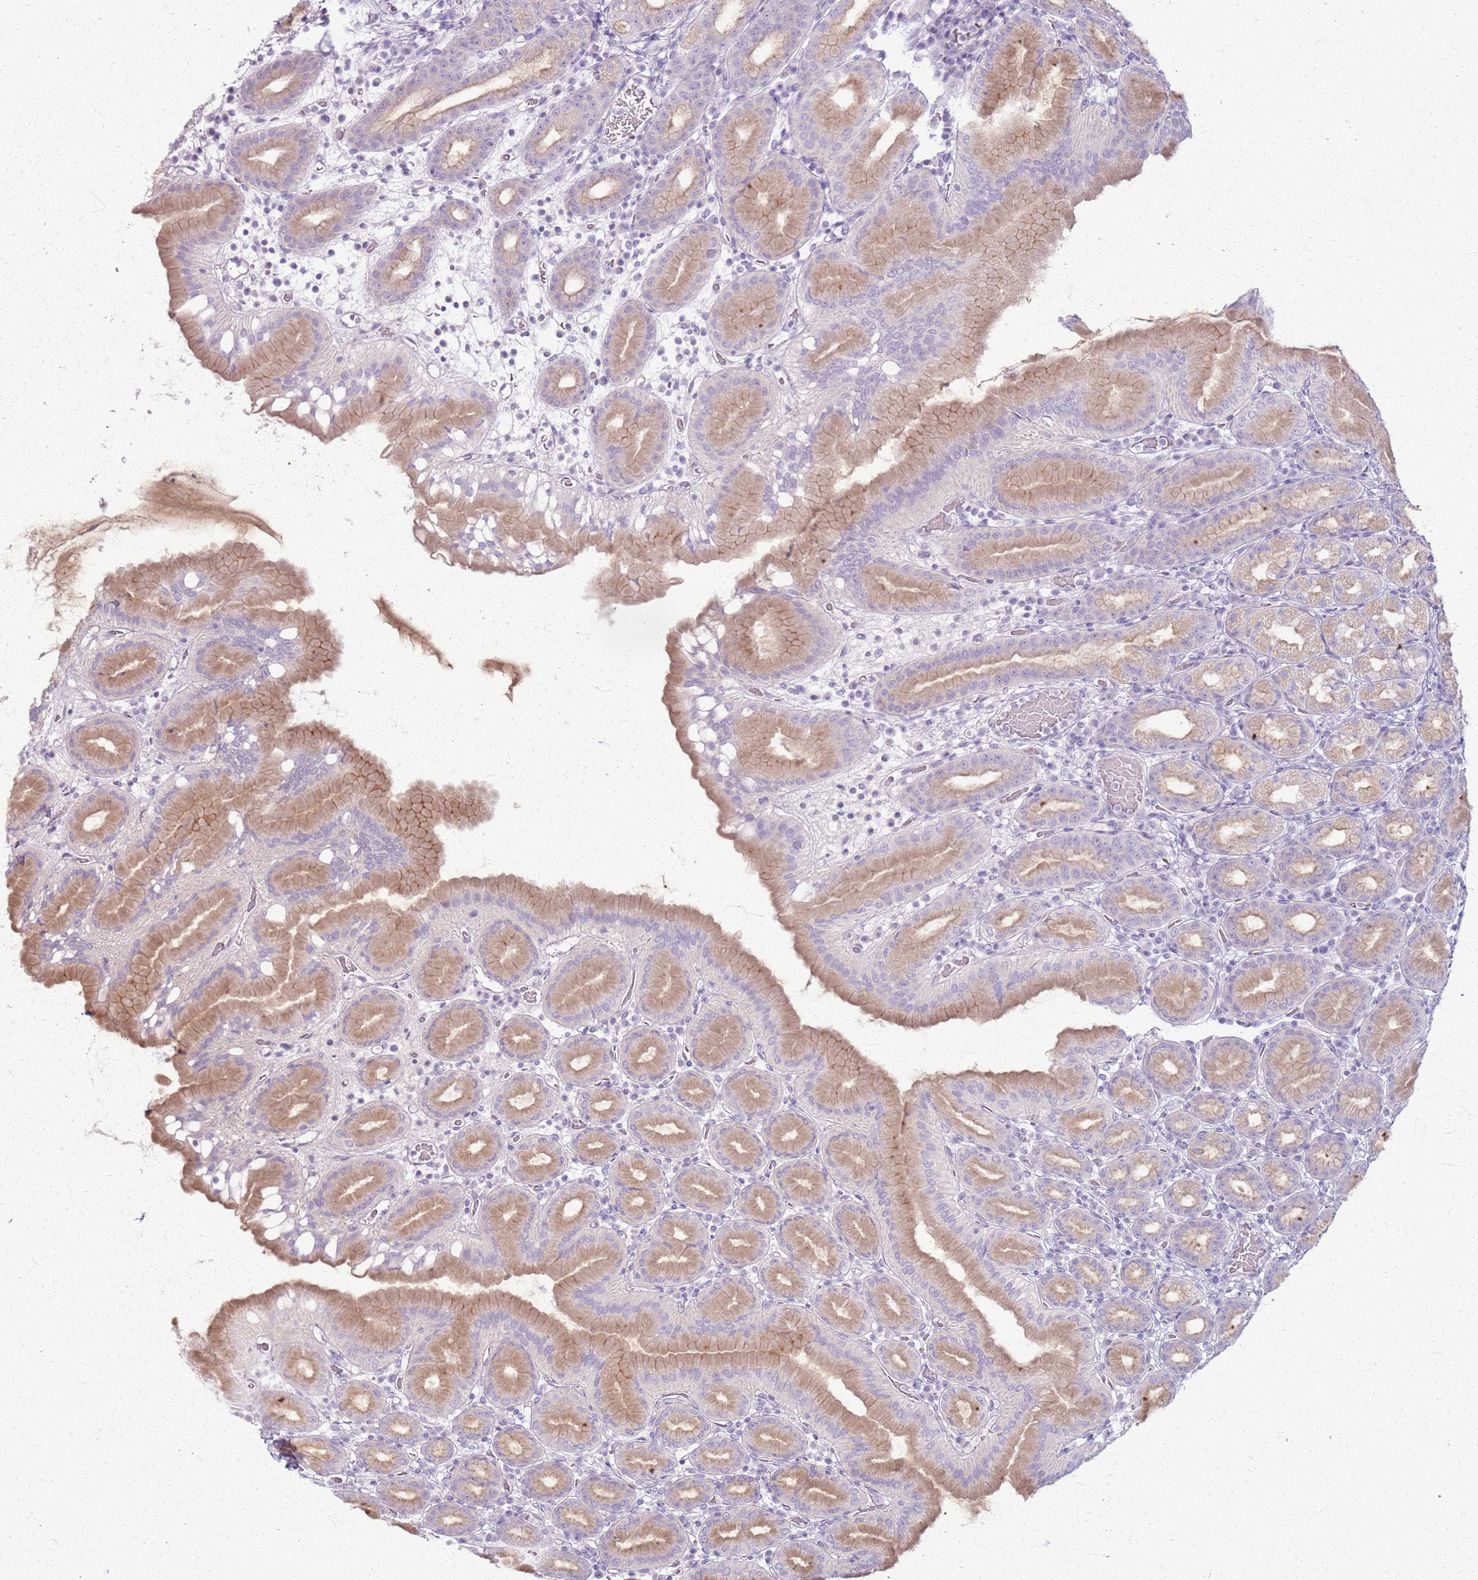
{"staining": {"intensity": "weak", "quantity": ">75%", "location": "cytoplasmic/membranous"}, "tissue": "stomach", "cell_type": "Glandular cells", "image_type": "normal", "snomed": [{"axis": "morphology", "description": "Normal tissue, NOS"}, {"axis": "topography", "description": "Stomach, upper"}], "caption": "The immunohistochemical stain shows weak cytoplasmic/membranous staining in glandular cells of normal stomach.", "gene": "CSRP3", "patient": {"sex": "male", "age": 68}}